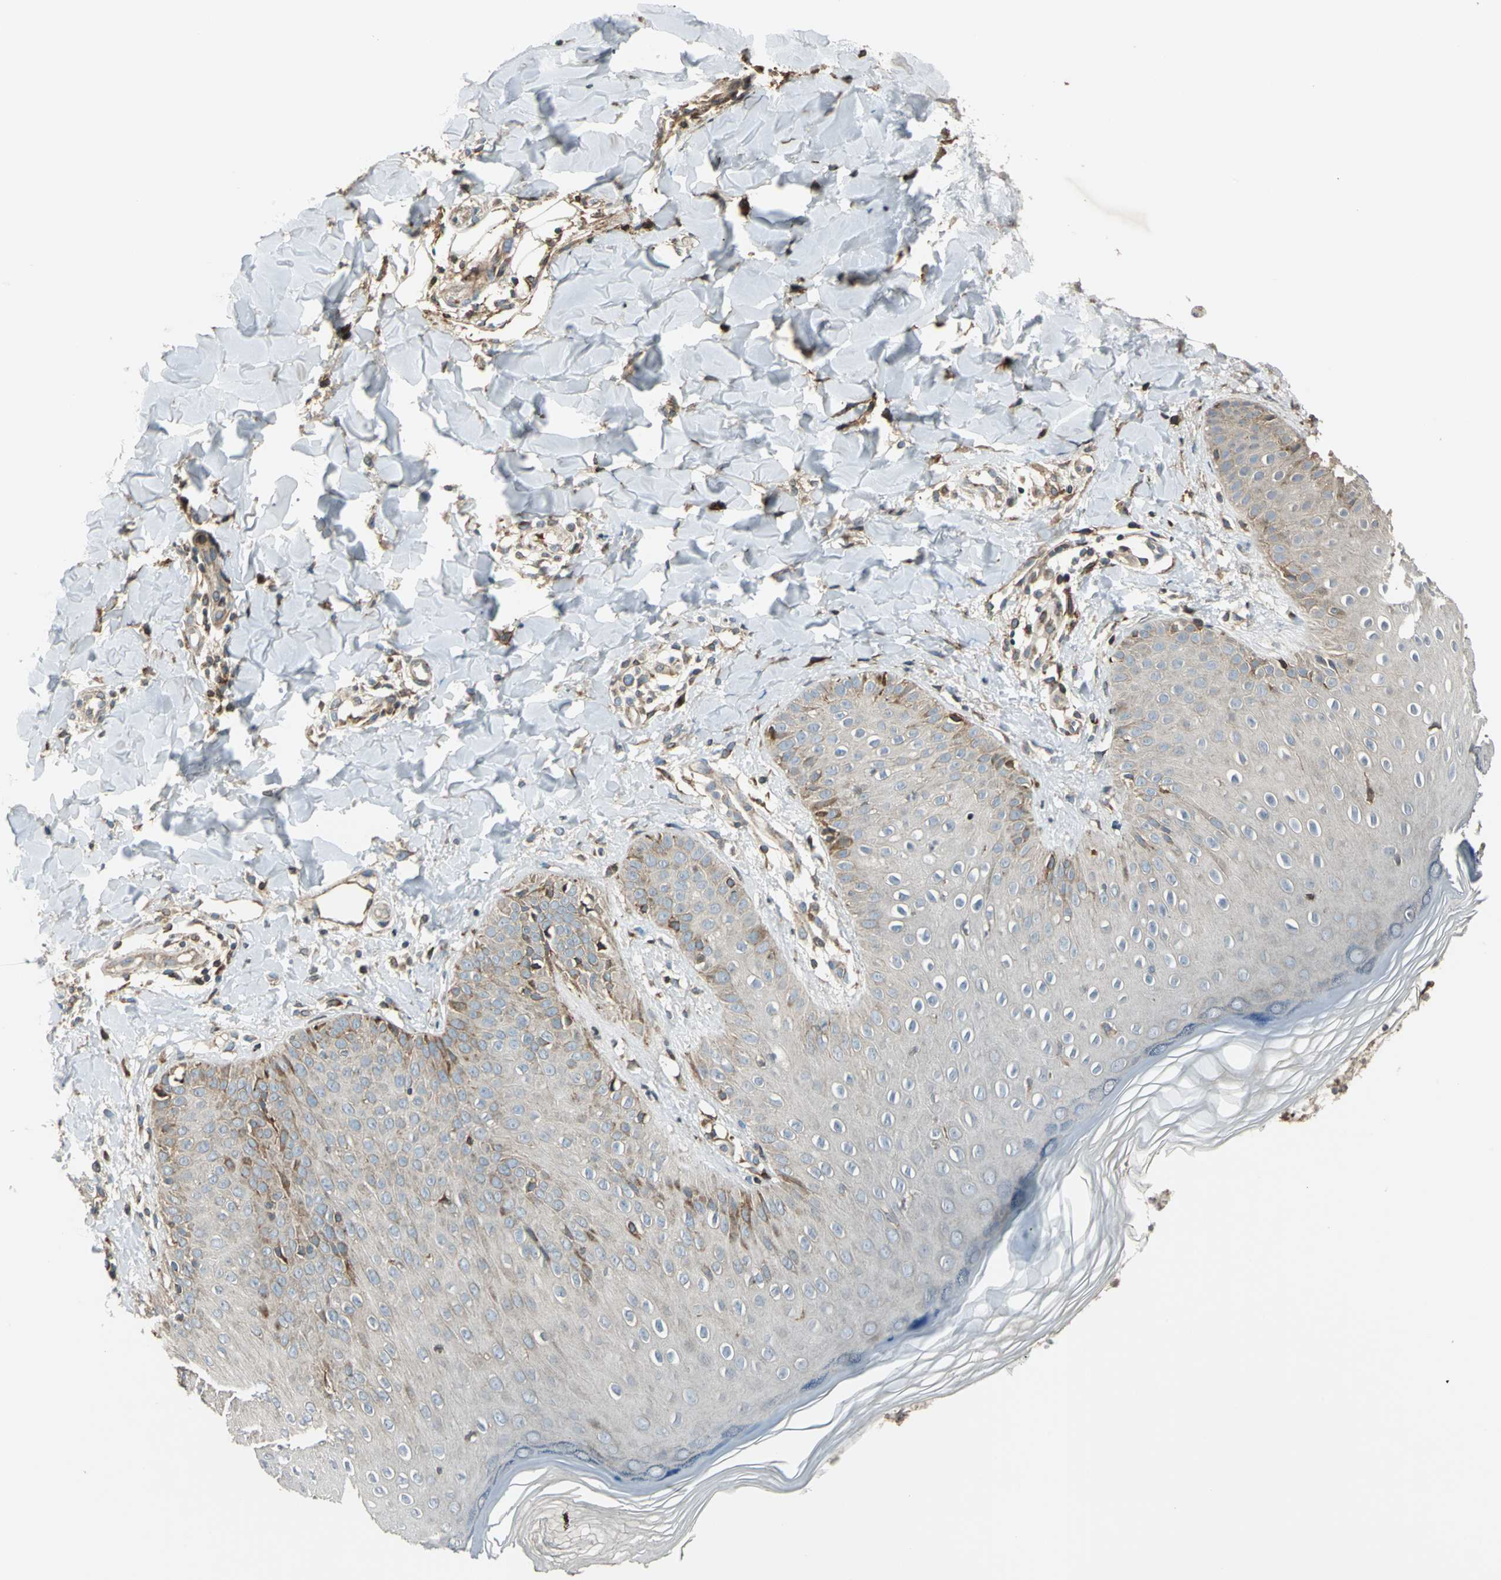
{"staining": {"intensity": "moderate", "quantity": "25%-75%", "location": "cytoplasmic/membranous"}, "tissue": "skin", "cell_type": "Epidermal cells", "image_type": "normal", "snomed": [{"axis": "morphology", "description": "Normal tissue, NOS"}, {"axis": "morphology", "description": "Inflammation, NOS"}, {"axis": "topography", "description": "Soft tissue"}, {"axis": "topography", "description": "Anal"}], "caption": "This image shows immunohistochemistry staining of normal skin, with medium moderate cytoplasmic/membranous positivity in approximately 25%-75% of epidermal cells.", "gene": "HTATIP2", "patient": {"sex": "female", "age": 15}}